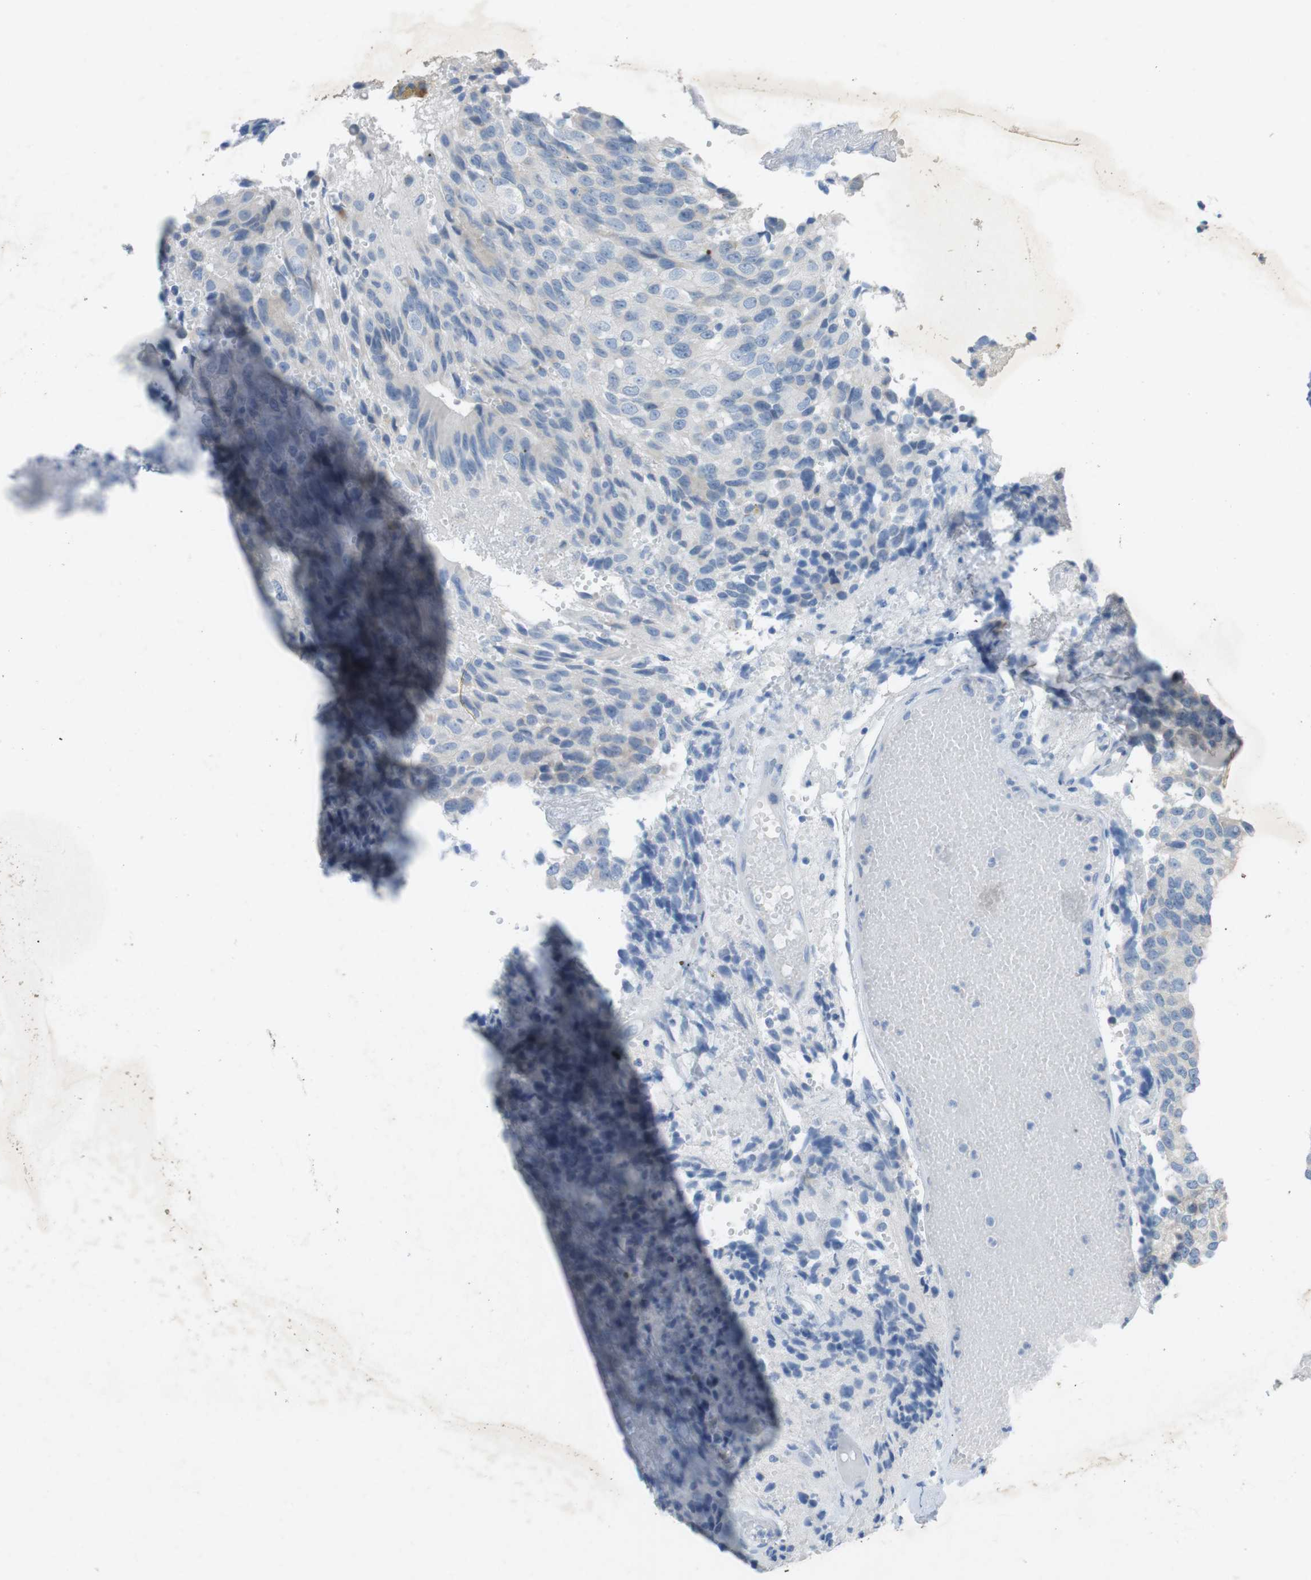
{"staining": {"intensity": "negative", "quantity": "none", "location": "none"}, "tissue": "glioma", "cell_type": "Tumor cells", "image_type": "cancer", "snomed": [{"axis": "morphology", "description": "Glioma, malignant, High grade"}, {"axis": "topography", "description": "Brain"}], "caption": "Tumor cells are negative for protein expression in human malignant glioma (high-grade).", "gene": "SALL4", "patient": {"sex": "male", "age": 32}}